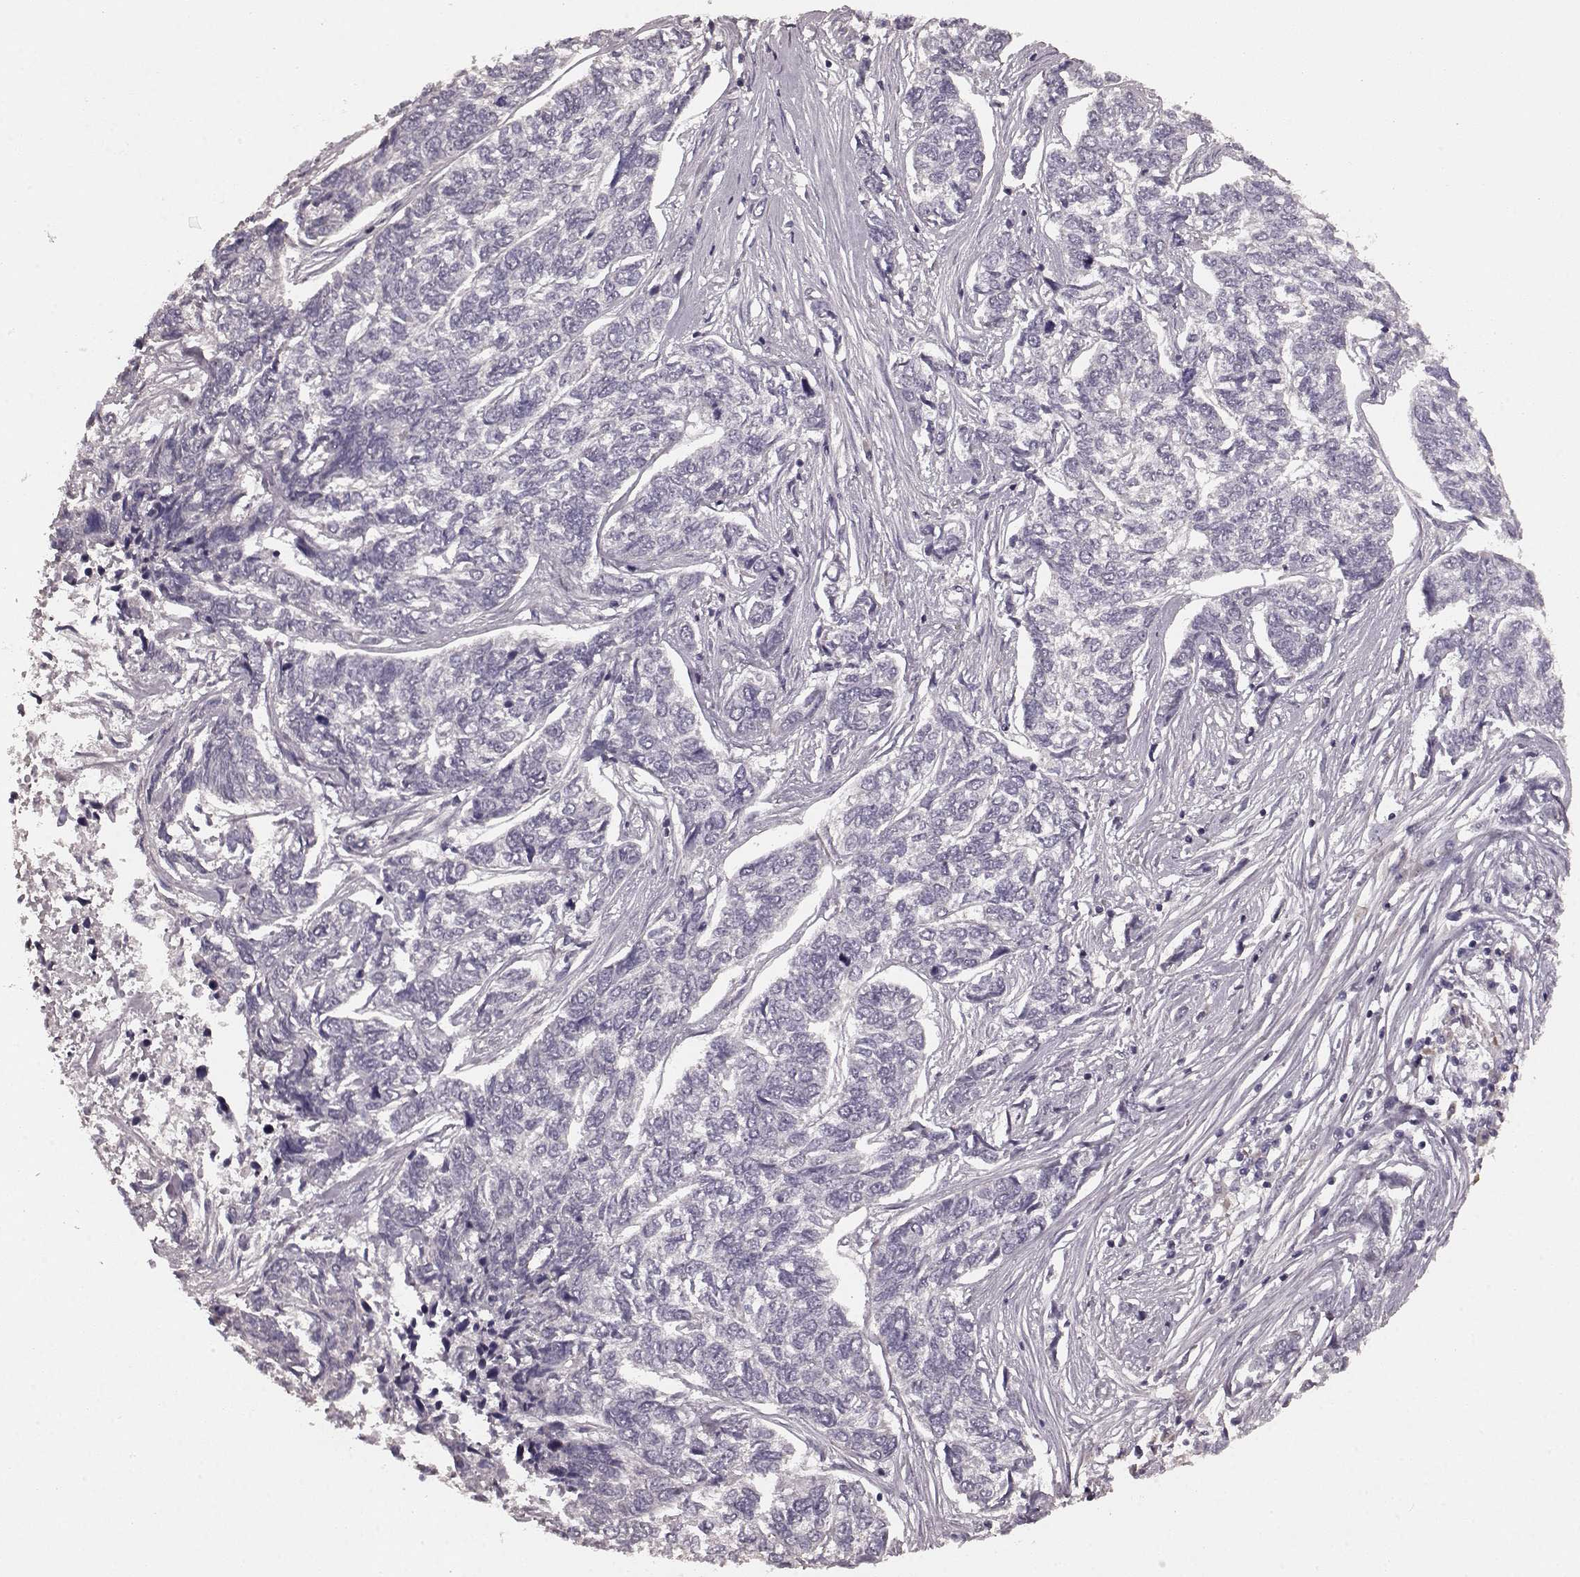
{"staining": {"intensity": "negative", "quantity": "none", "location": "none"}, "tissue": "skin cancer", "cell_type": "Tumor cells", "image_type": "cancer", "snomed": [{"axis": "morphology", "description": "Basal cell carcinoma"}, {"axis": "topography", "description": "Skin"}], "caption": "A high-resolution photomicrograph shows immunohistochemistry (IHC) staining of basal cell carcinoma (skin), which demonstrates no significant expression in tumor cells.", "gene": "CD28", "patient": {"sex": "female", "age": 65}}